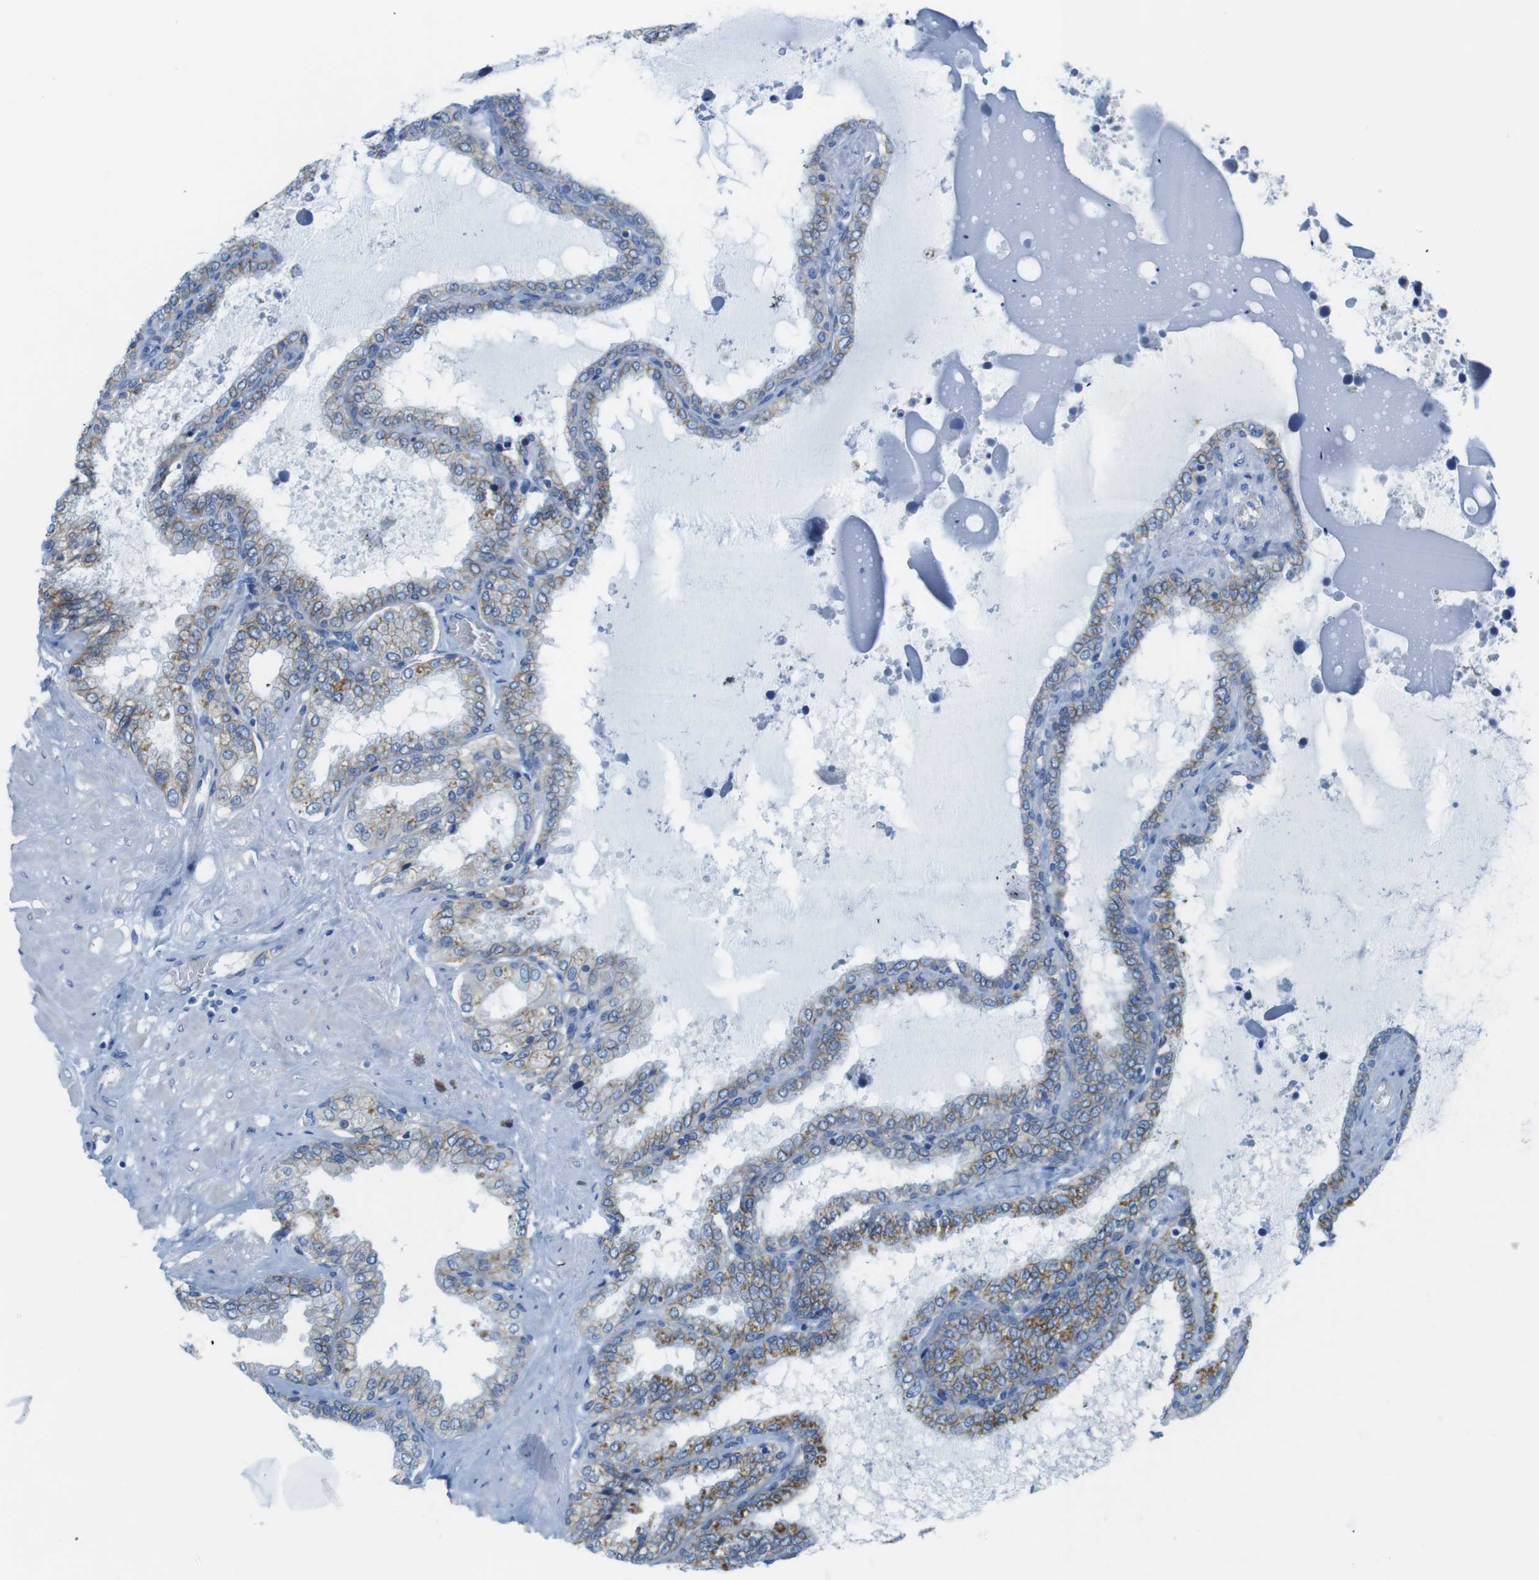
{"staining": {"intensity": "moderate", "quantity": ">75%", "location": "cytoplasmic/membranous"}, "tissue": "seminal vesicle", "cell_type": "Glandular cells", "image_type": "normal", "snomed": [{"axis": "morphology", "description": "Normal tissue, NOS"}, {"axis": "topography", "description": "Seminal veicle"}], "caption": "A brown stain labels moderate cytoplasmic/membranous staining of a protein in glandular cells of normal human seminal vesicle. (brown staining indicates protein expression, while blue staining denotes nuclei).", "gene": "SLC6A6", "patient": {"sex": "male", "age": 46}}